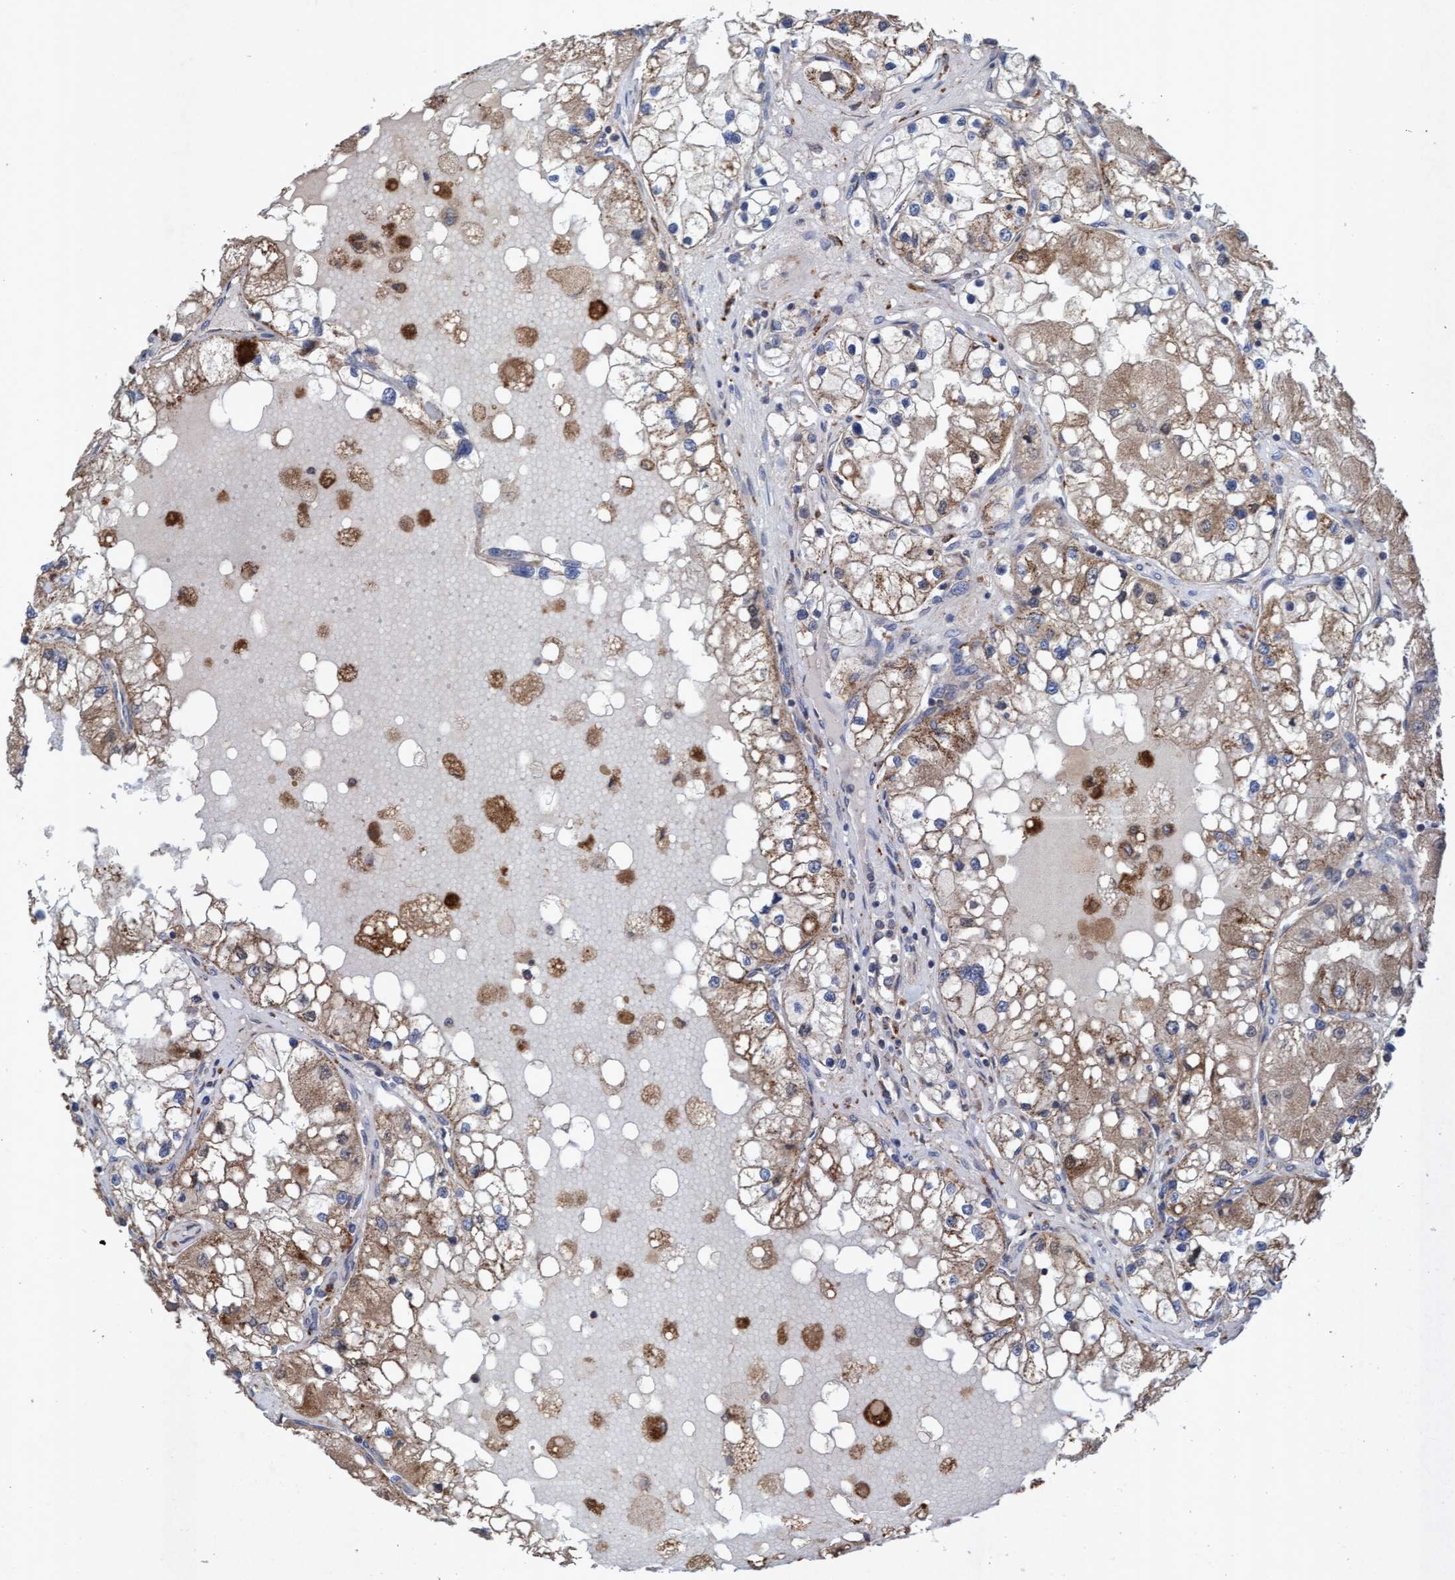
{"staining": {"intensity": "moderate", "quantity": ">75%", "location": "cytoplasmic/membranous"}, "tissue": "renal cancer", "cell_type": "Tumor cells", "image_type": "cancer", "snomed": [{"axis": "morphology", "description": "Adenocarcinoma, NOS"}, {"axis": "topography", "description": "Kidney"}], "caption": "This is an image of IHC staining of adenocarcinoma (renal), which shows moderate staining in the cytoplasmic/membranous of tumor cells.", "gene": "ATPAF2", "patient": {"sex": "male", "age": 68}}